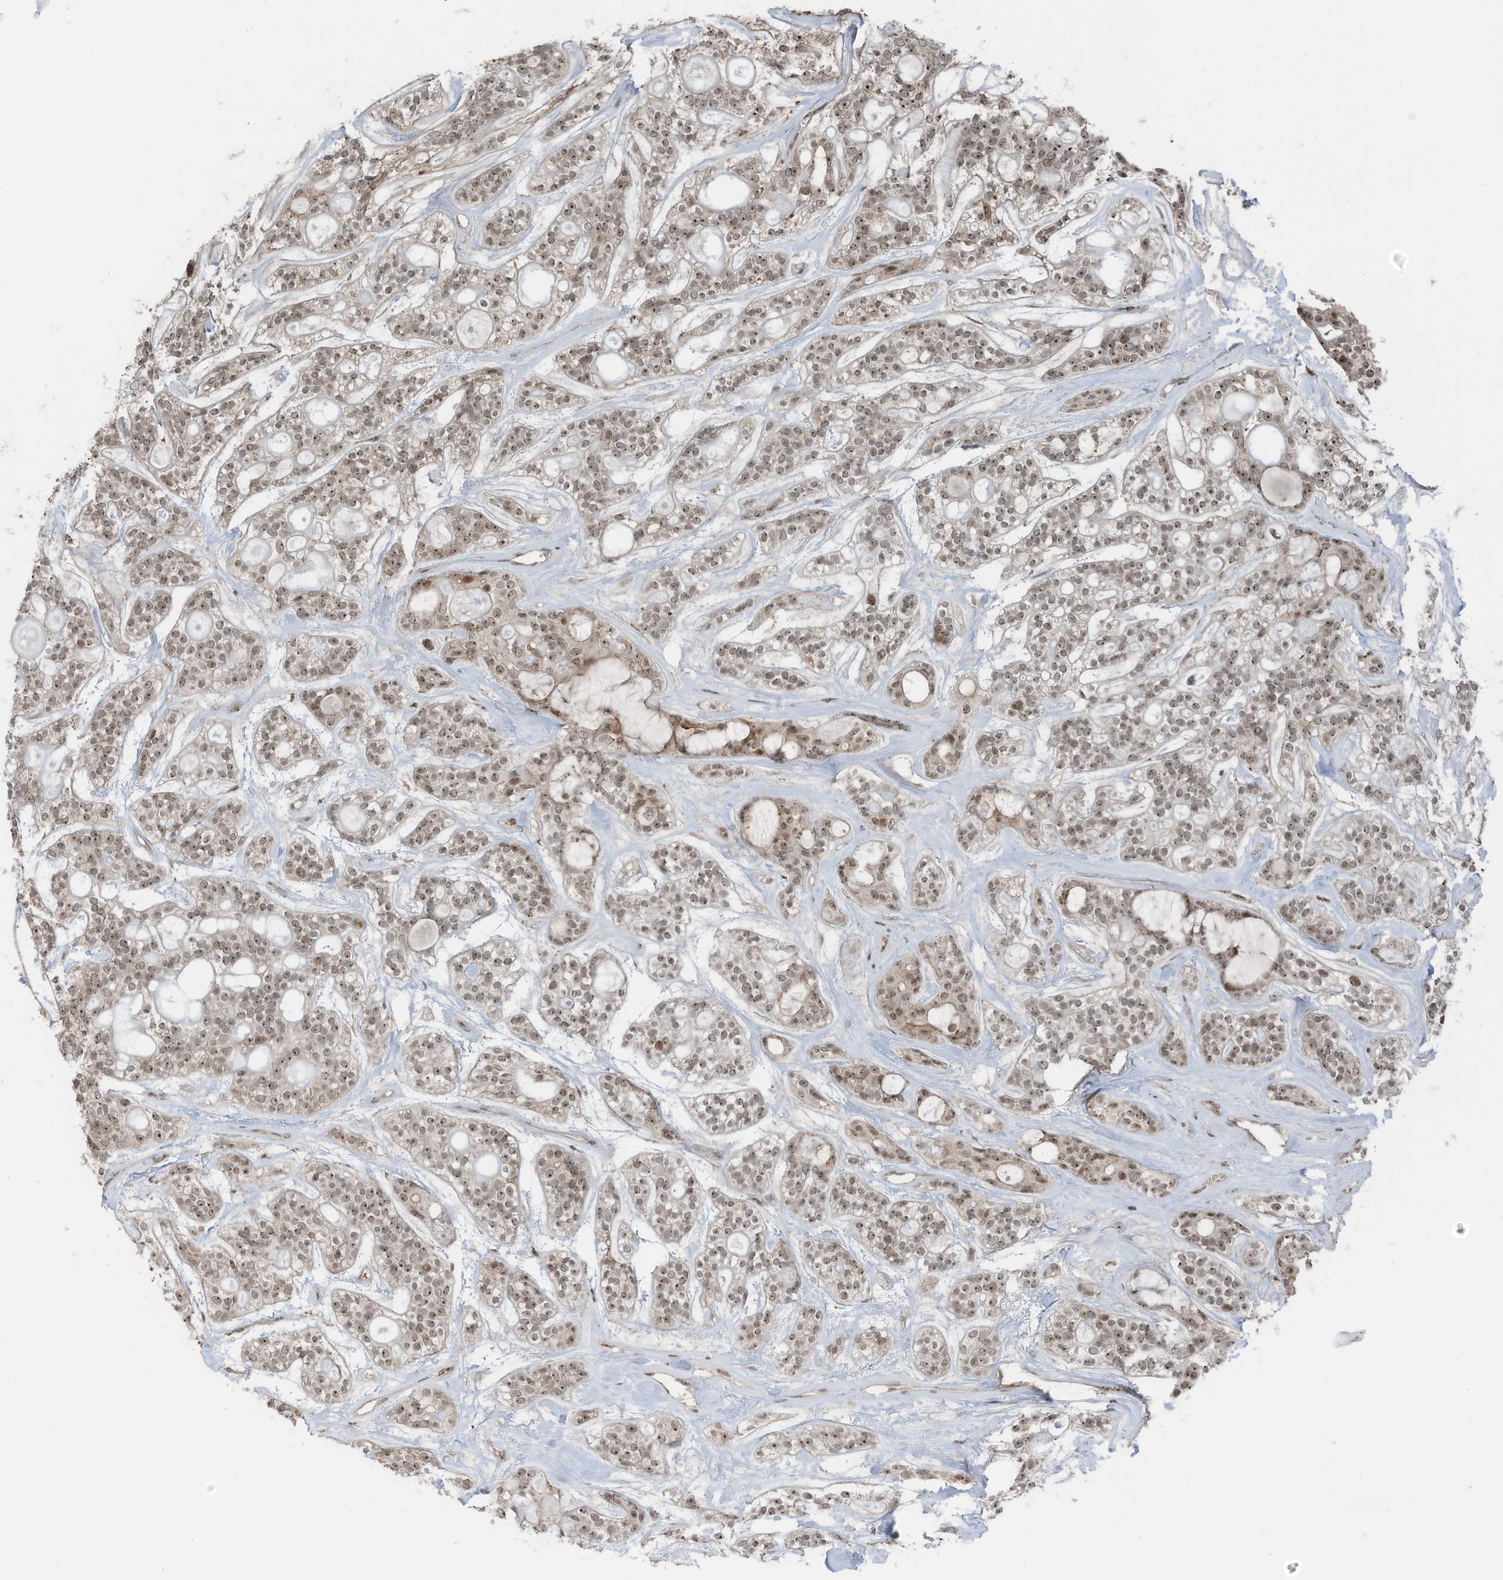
{"staining": {"intensity": "moderate", "quantity": ">75%", "location": "nuclear"}, "tissue": "head and neck cancer", "cell_type": "Tumor cells", "image_type": "cancer", "snomed": [{"axis": "morphology", "description": "Adenocarcinoma, NOS"}, {"axis": "topography", "description": "Head-Neck"}], "caption": "This is a micrograph of IHC staining of head and neck cancer, which shows moderate expression in the nuclear of tumor cells.", "gene": "UTP3", "patient": {"sex": "male", "age": 66}}